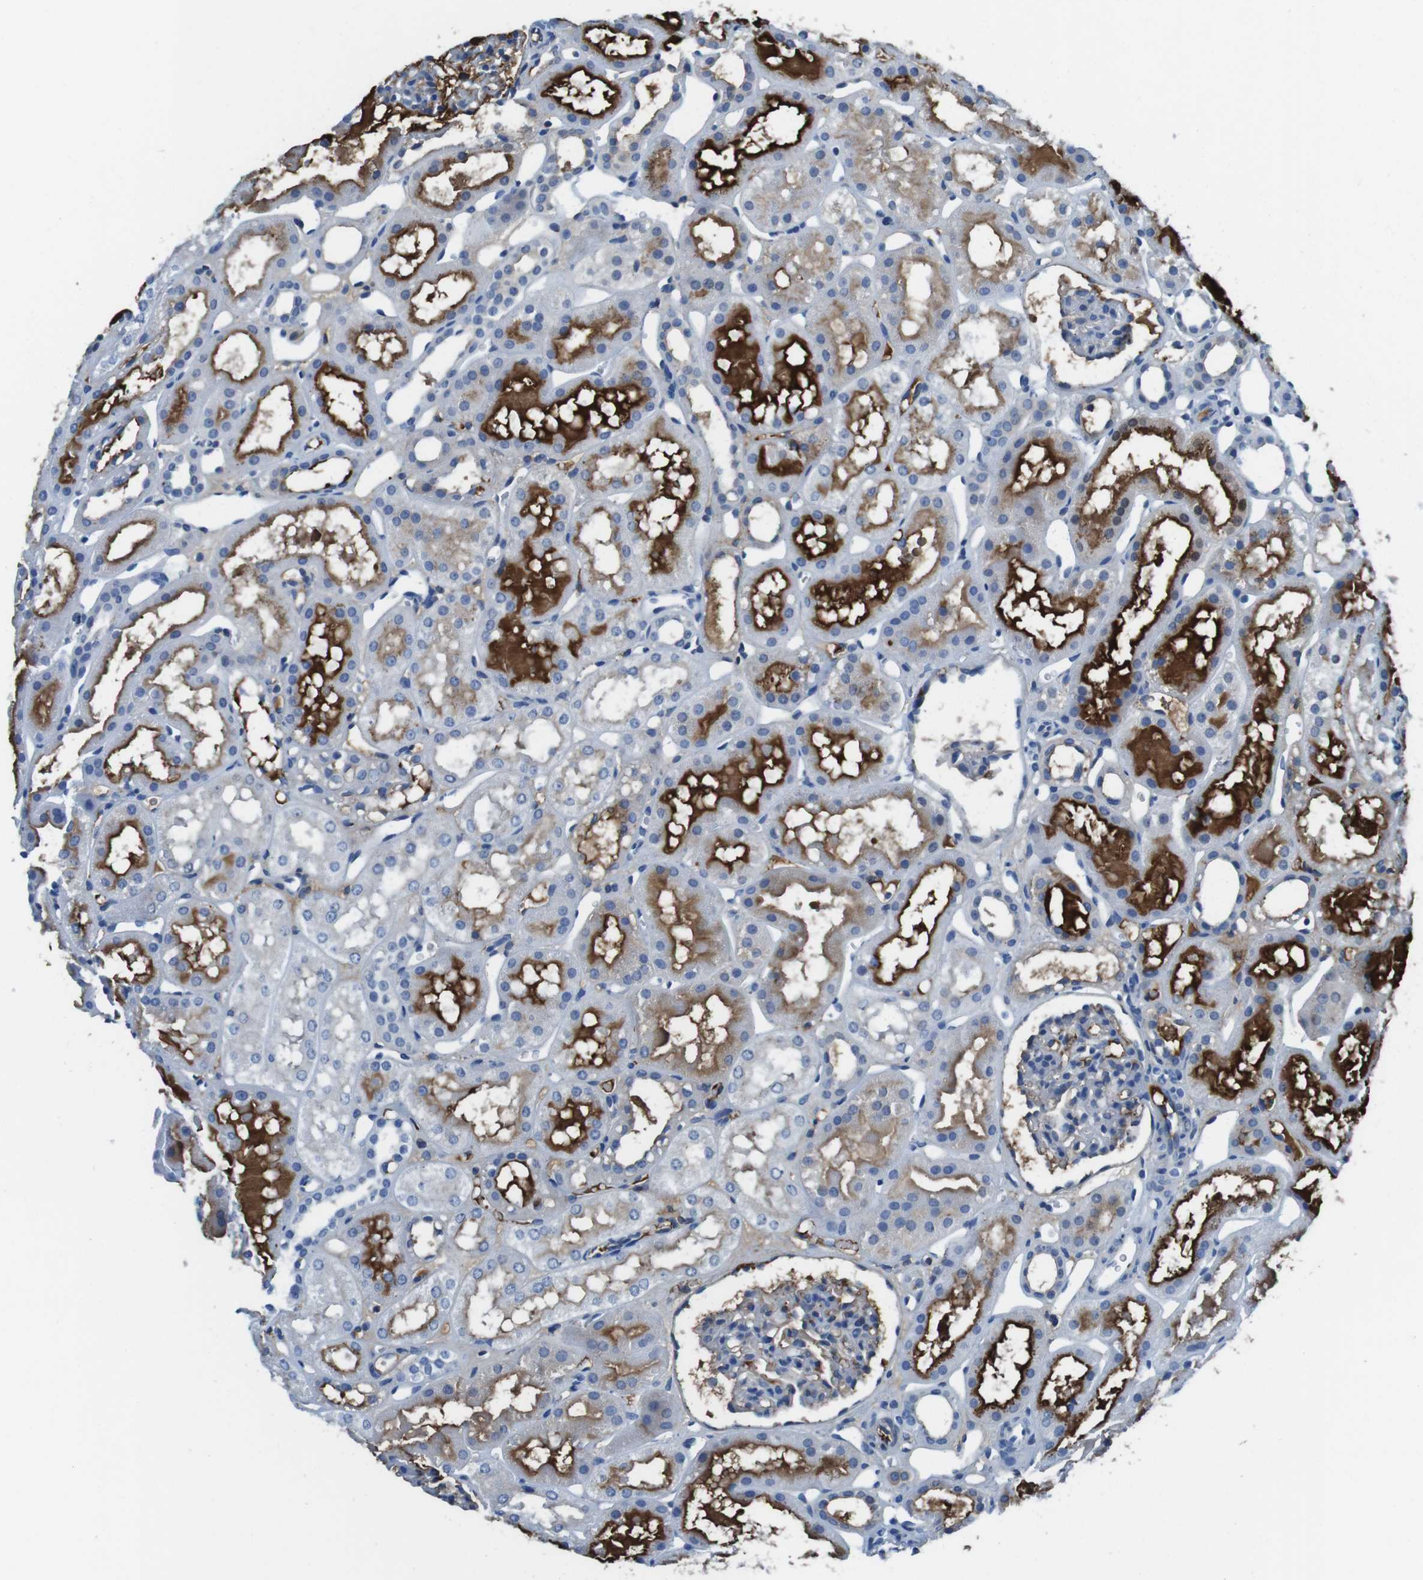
{"staining": {"intensity": "negative", "quantity": "none", "location": "none"}, "tissue": "kidney", "cell_type": "Cells in glomeruli", "image_type": "normal", "snomed": [{"axis": "morphology", "description": "Normal tissue, NOS"}, {"axis": "topography", "description": "Kidney"}, {"axis": "topography", "description": "Urinary bladder"}], "caption": "DAB immunohistochemical staining of normal human kidney shows no significant positivity in cells in glomeruli.", "gene": "TMPRSS15", "patient": {"sex": "male", "age": 16}}